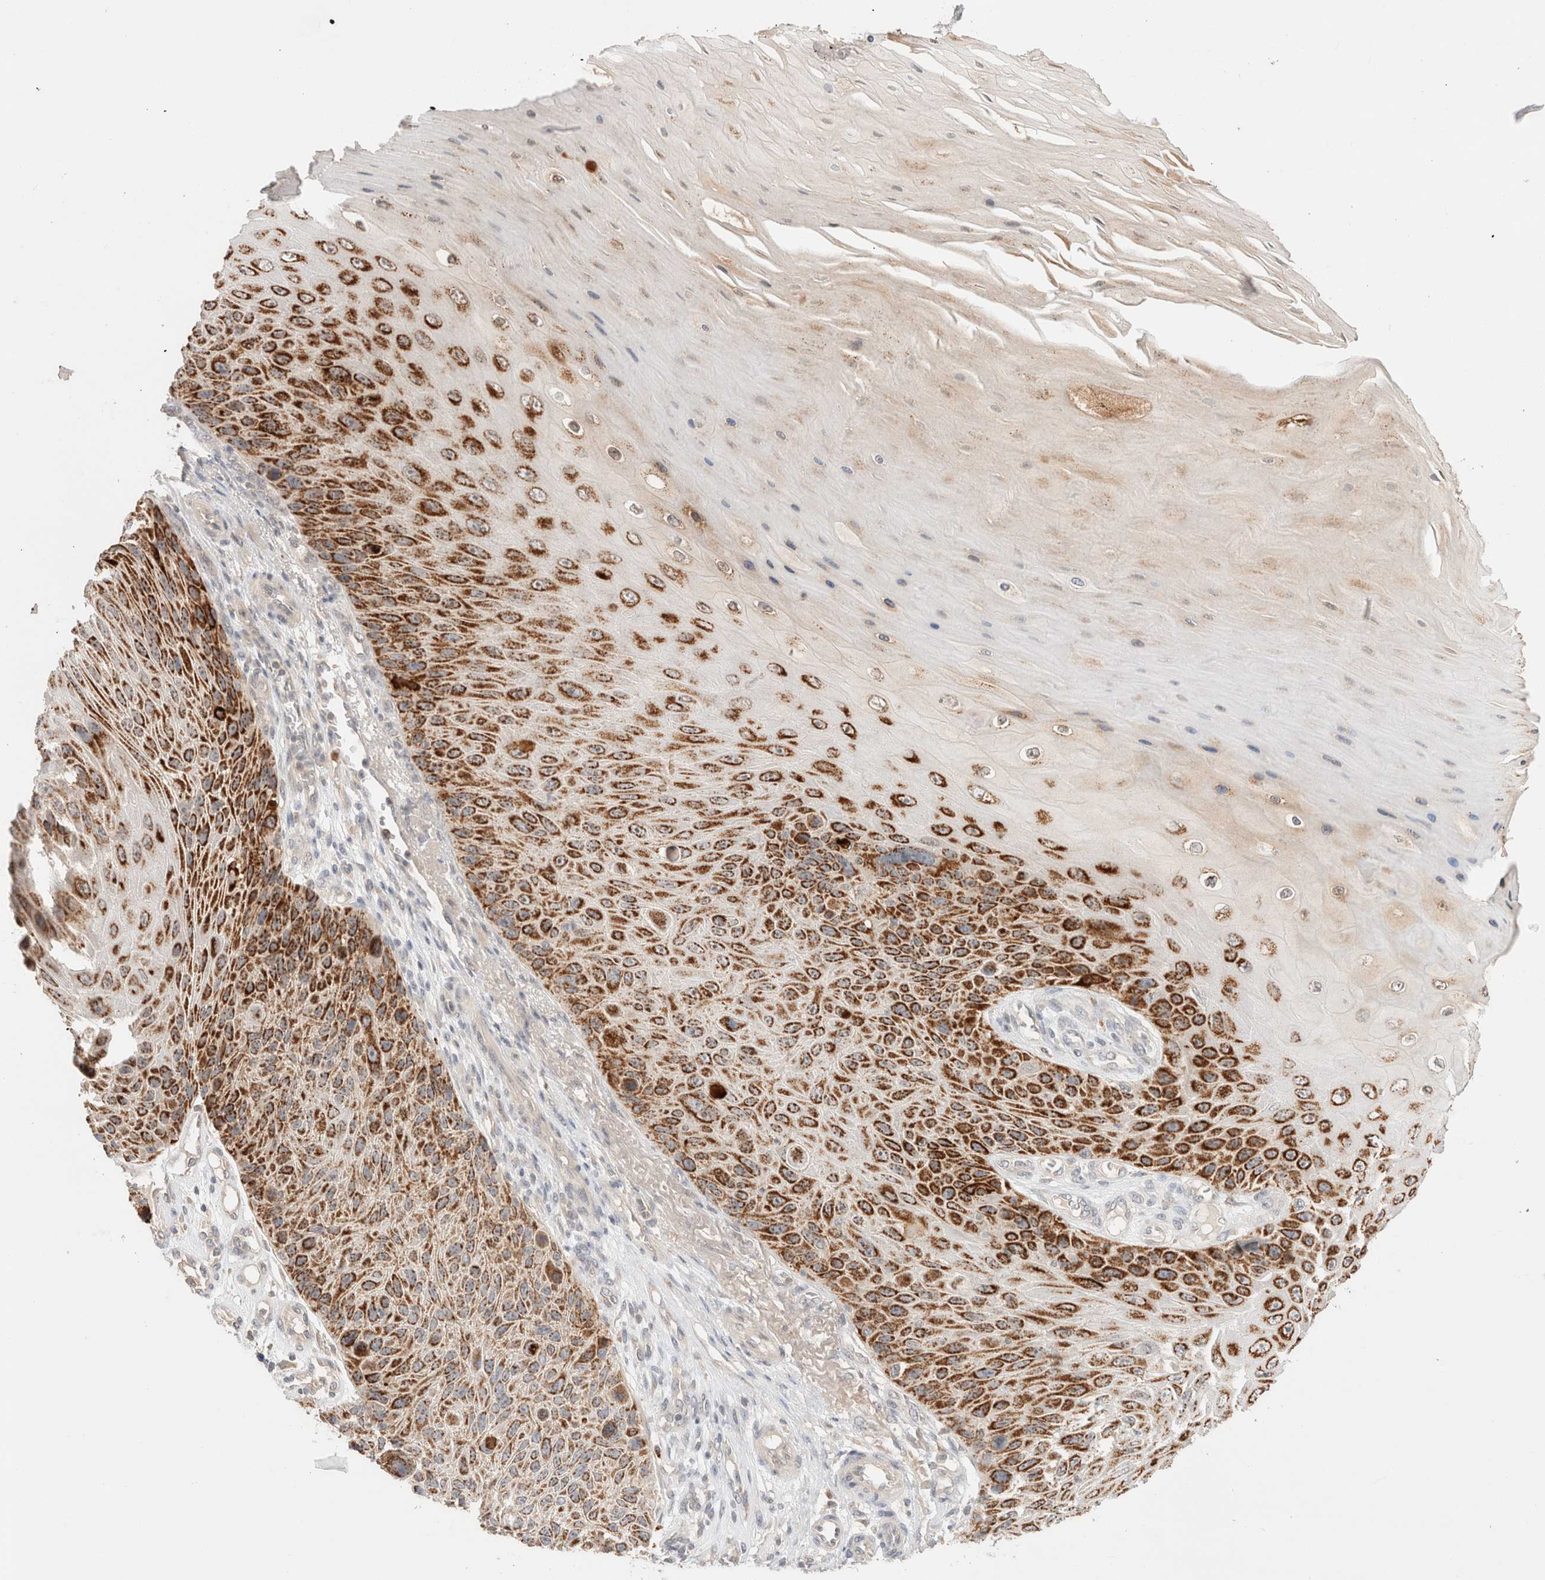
{"staining": {"intensity": "strong", "quantity": ">75%", "location": "cytoplasmic/membranous"}, "tissue": "skin cancer", "cell_type": "Tumor cells", "image_type": "cancer", "snomed": [{"axis": "morphology", "description": "Squamous cell carcinoma, NOS"}, {"axis": "topography", "description": "Skin"}], "caption": "Immunohistochemical staining of skin cancer (squamous cell carcinoma) exhibits high levels of strong cytoplasmic/membranous staining in about >75% of tumor cells. The protein is stained brown, and the nuclei are stained in blue (DAB IHC with brightfield microscopy, high magnification).", "gene": "TRIM41", "patient": {"sex": "female", "age": 88}}